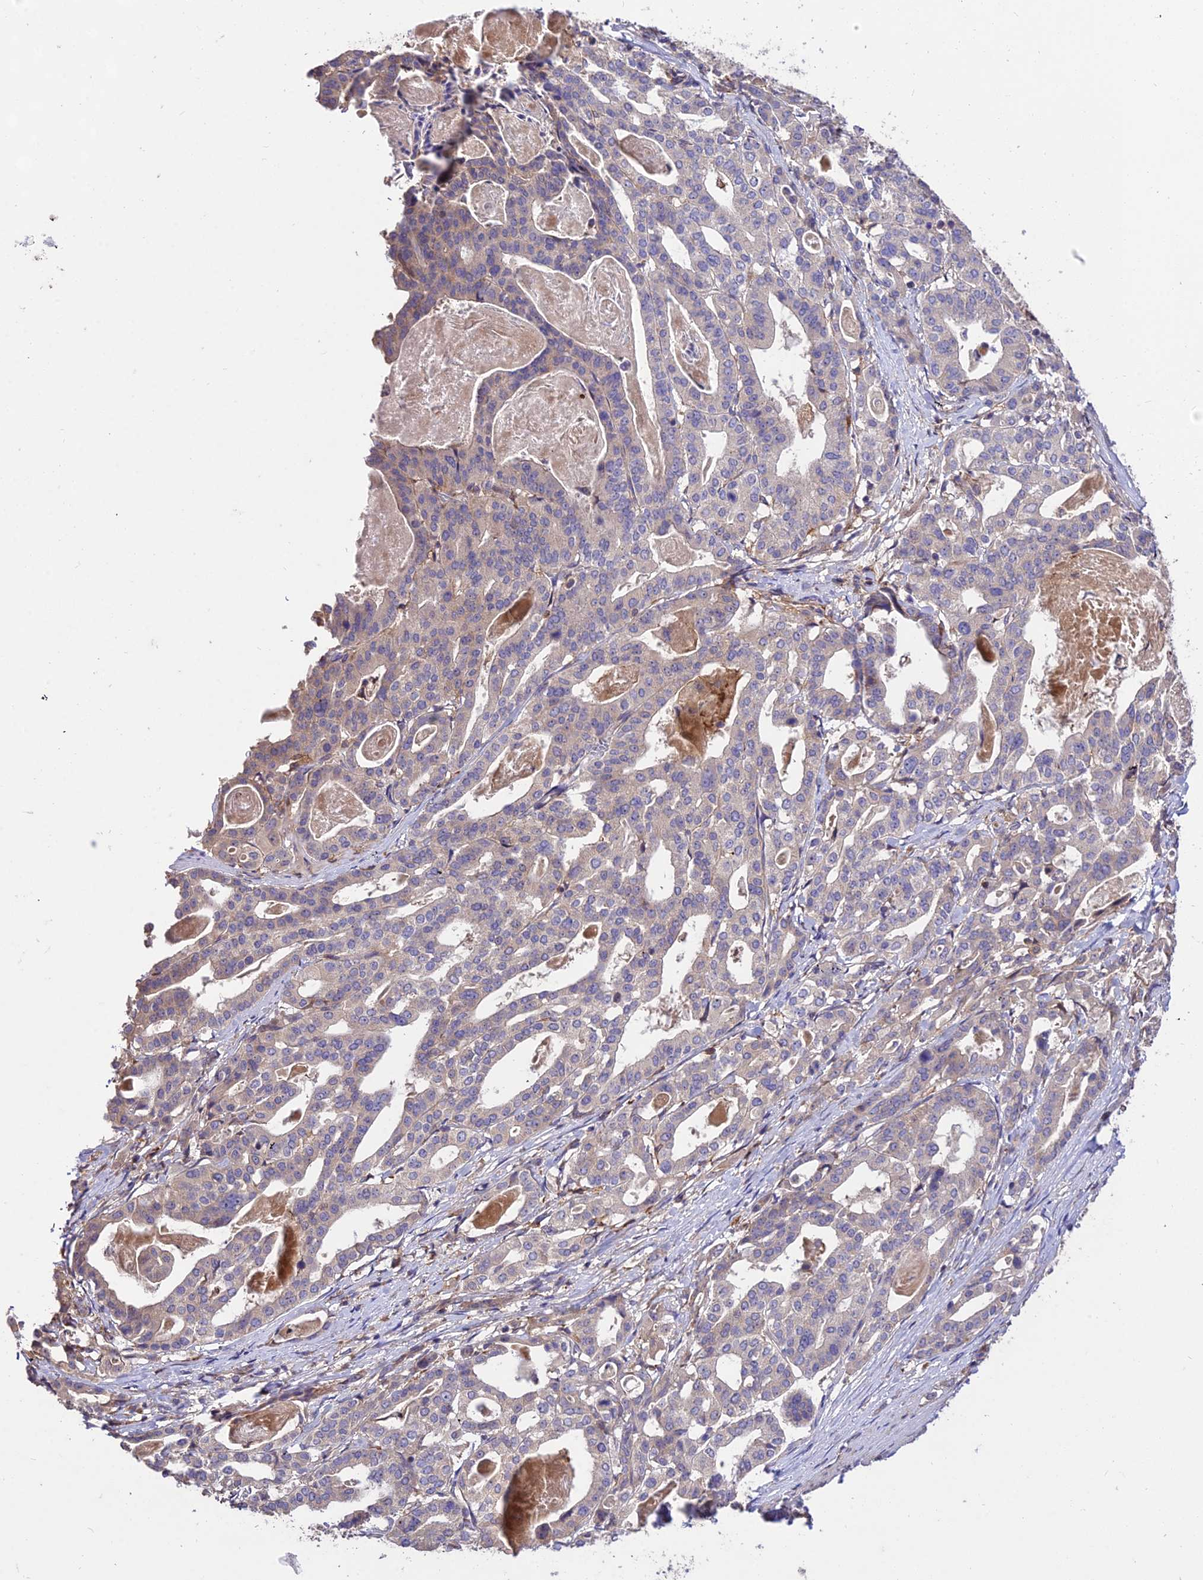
{"staining": {"intensity": "weak", "quantity": "<25%", "location": "cytoplasmic/membranous"}, "tissue": "stomach cancer", "cell_type": "Tumor cells", "image_type": "cancer", "snomed": [{"axis": "morphology", "description": "Adenocarcinoma, NOS"}, {"axis": "topography", "description": "Stomach"}], "caption": "High power microscopy image of an immunohistochemistry (IHC) micrograph of stomach cancer (adenocarcinoma), revealing no significant positivity in tumor cells.", "gene": "ROCK1", "patient": {"sex": "male", "age": 48}}